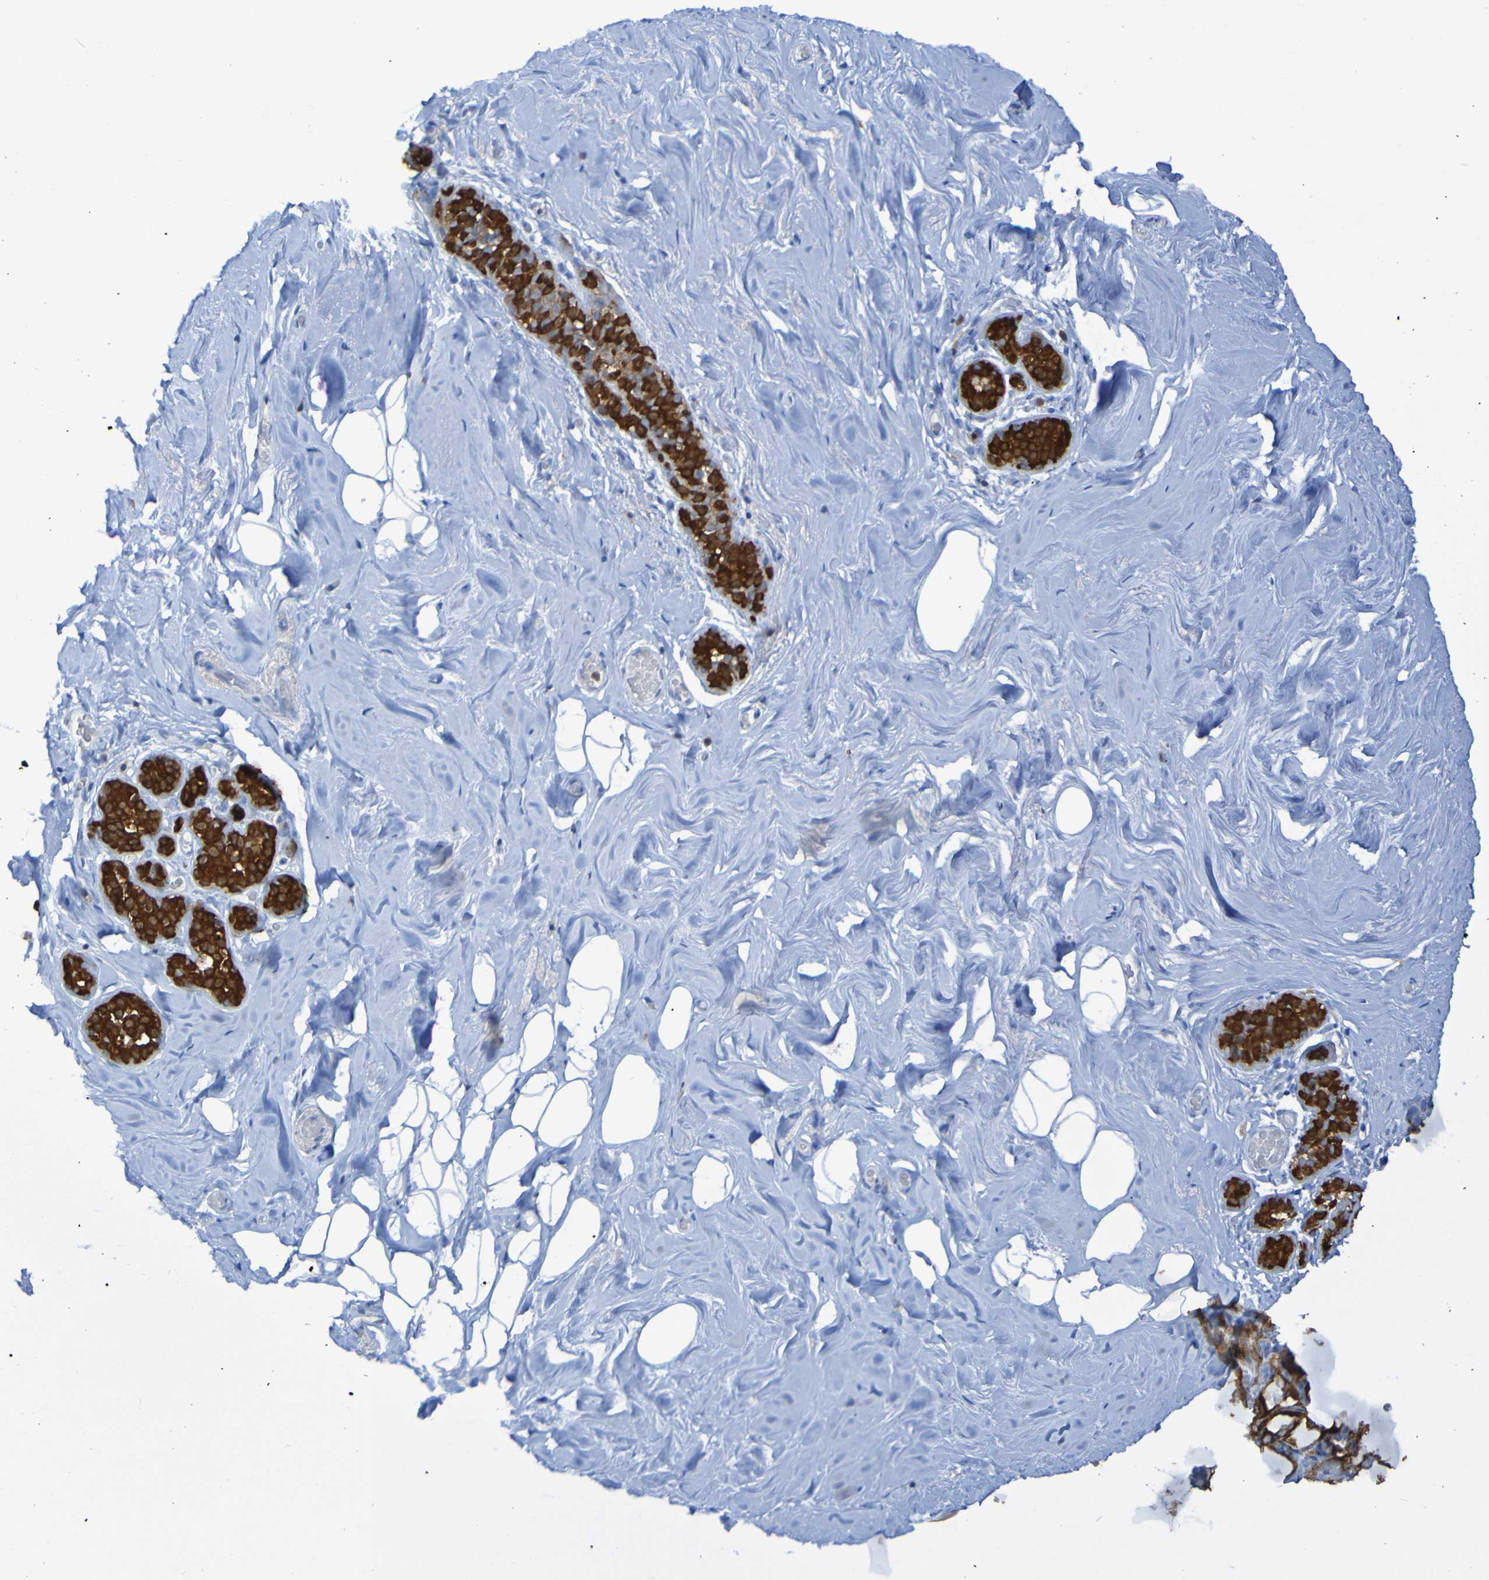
{"staining": {"intensity": "negative", "quantity": "none", "location": "none"}, "tissue": "breast", "cell_type": "Adipocytes", "image_type": "normal", "snomed": [{"axis": "morphology", "description": "Normal tissue, NOS"}, {"axis": "topography", "description": "Breast"}], "caption": "Image shows no significant protein expression in adipocytes of benign breast. The staining is performed using DAB (3,3'-diaminobenzidine) brown chromogen with nuclei counter-stained in using hematoxylin.", "gene": "MPPE1", "patient": {"sex": "female", "age": 75}}